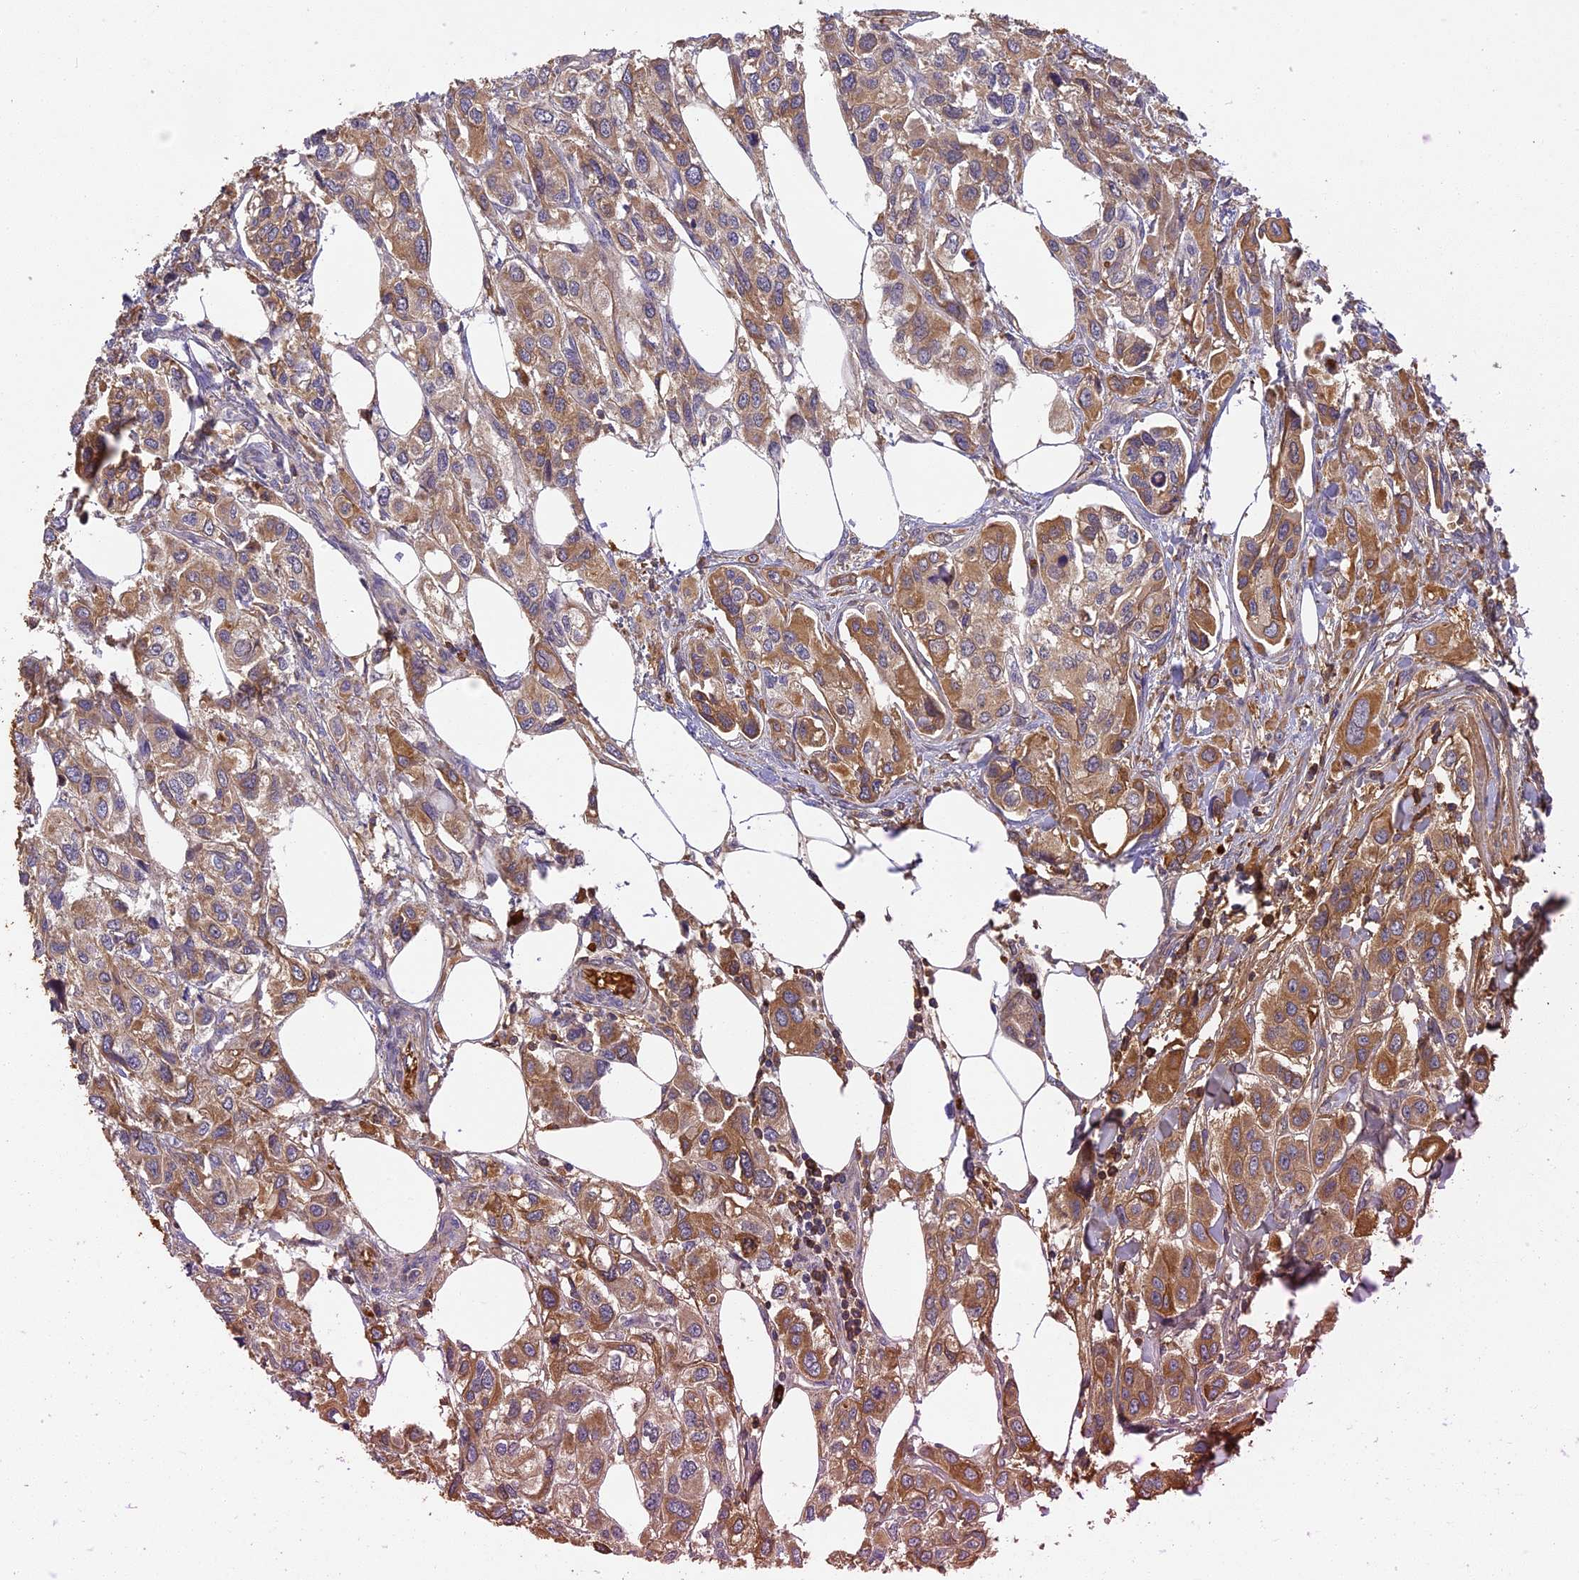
{"staining": {"intensity": "moderate", "quantity": ">75%", "location": "cytoplasmic/membranous"}, "tissue": "urothelial cancer", "cell_type": "Tumor cells", "image_type": "cancer", "snomed": [{"axis": "morphology", "description": "Urothelial carcinoma, High grade"}, {"axis": "topography", "description": "Urinary bladder"}], "caption": "An image of human urothelial cancer stained for a protein displays moderate cytoplasmic/membranous brown staining in tumor cells. (Brightfield microscopy of DAB IHC at high magnification).", "gene": "ERMAP", "patient": {"sex": "male", "age": 67}}